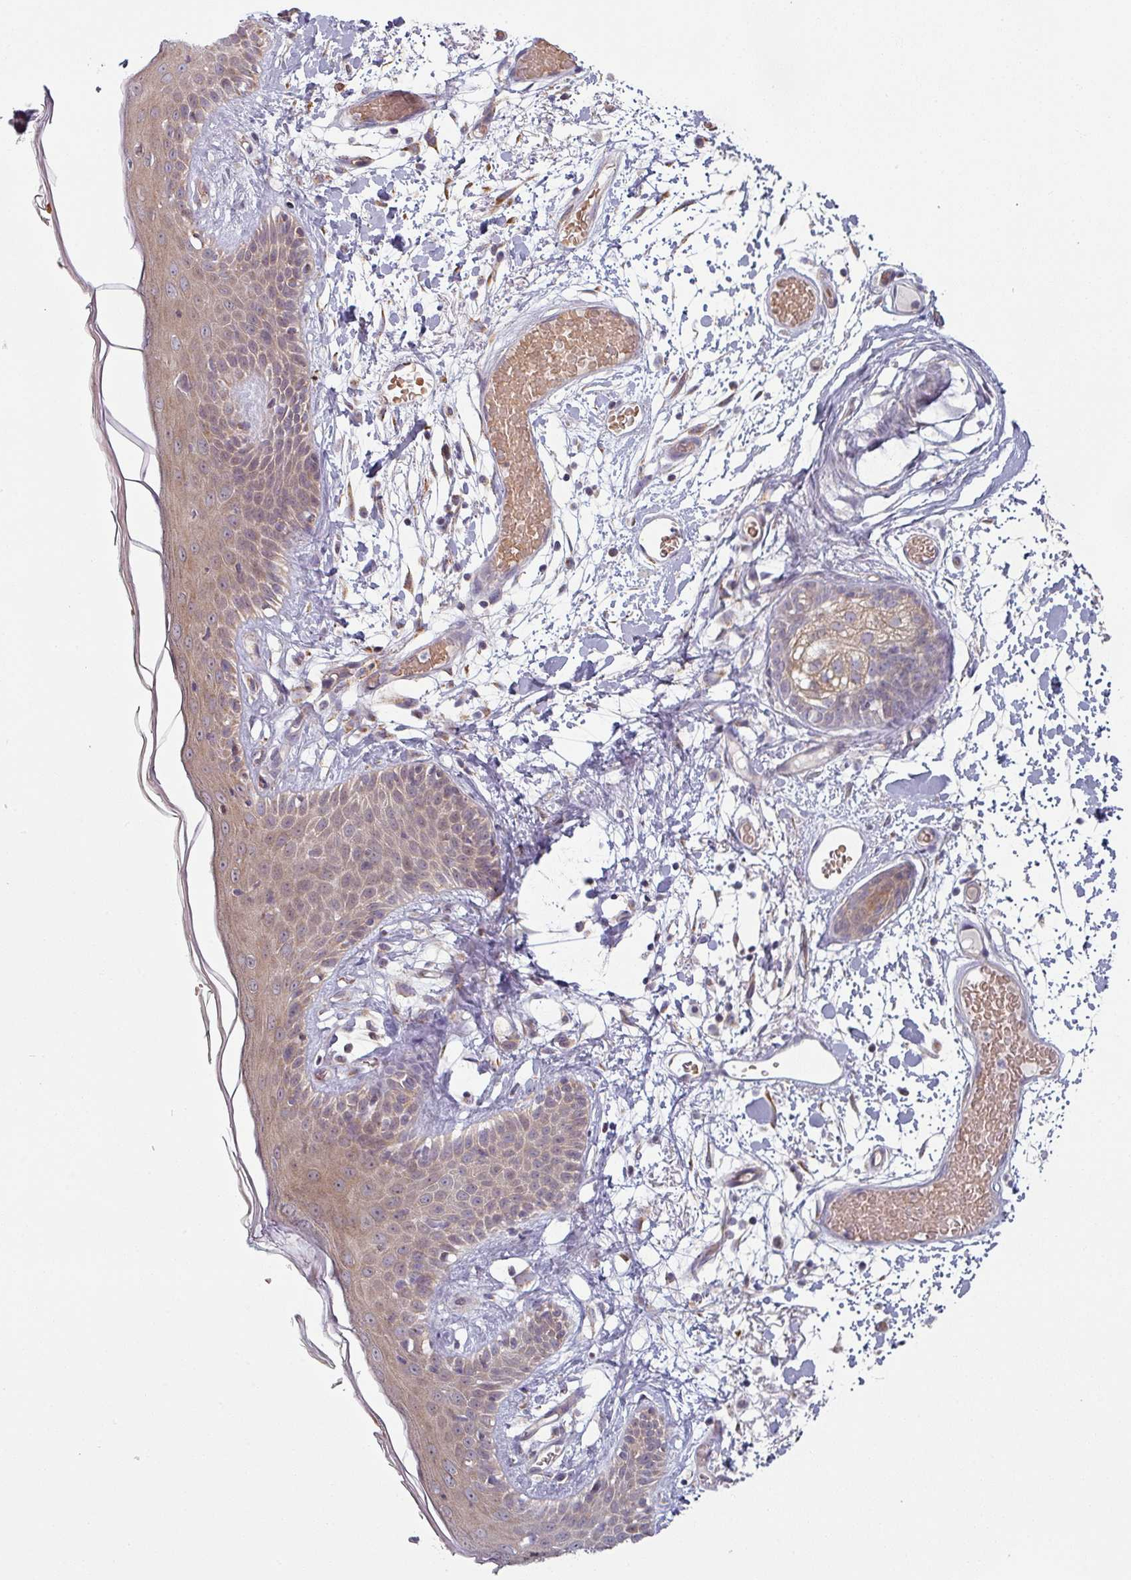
{"staining": {"intensity": "weak", "quantity": ">75%", "location": "cytoplasmic/membranous"}, "tissue": "skin", "cell_type": "Fibroblasts", "image_type": "normal", "snomed": [{"axis": "morphology", "description": "Normal tissue, NOS"}, {"axis": "topography", "description": "Skin"}], "caption": "IHC (DAB (3,3'-diaminobenzidine)) staining of benign human skin displays weak cytoplasmic/membranous protein expression in approximately >75% of fibroblasts. The staining is performed using DAB brown chromogen to label protein expression. The nuclei are counter-stained blue using hematoxylin.", "gene": "PLEKHJ1", "patient": {"sex": "male", "age": 79}}